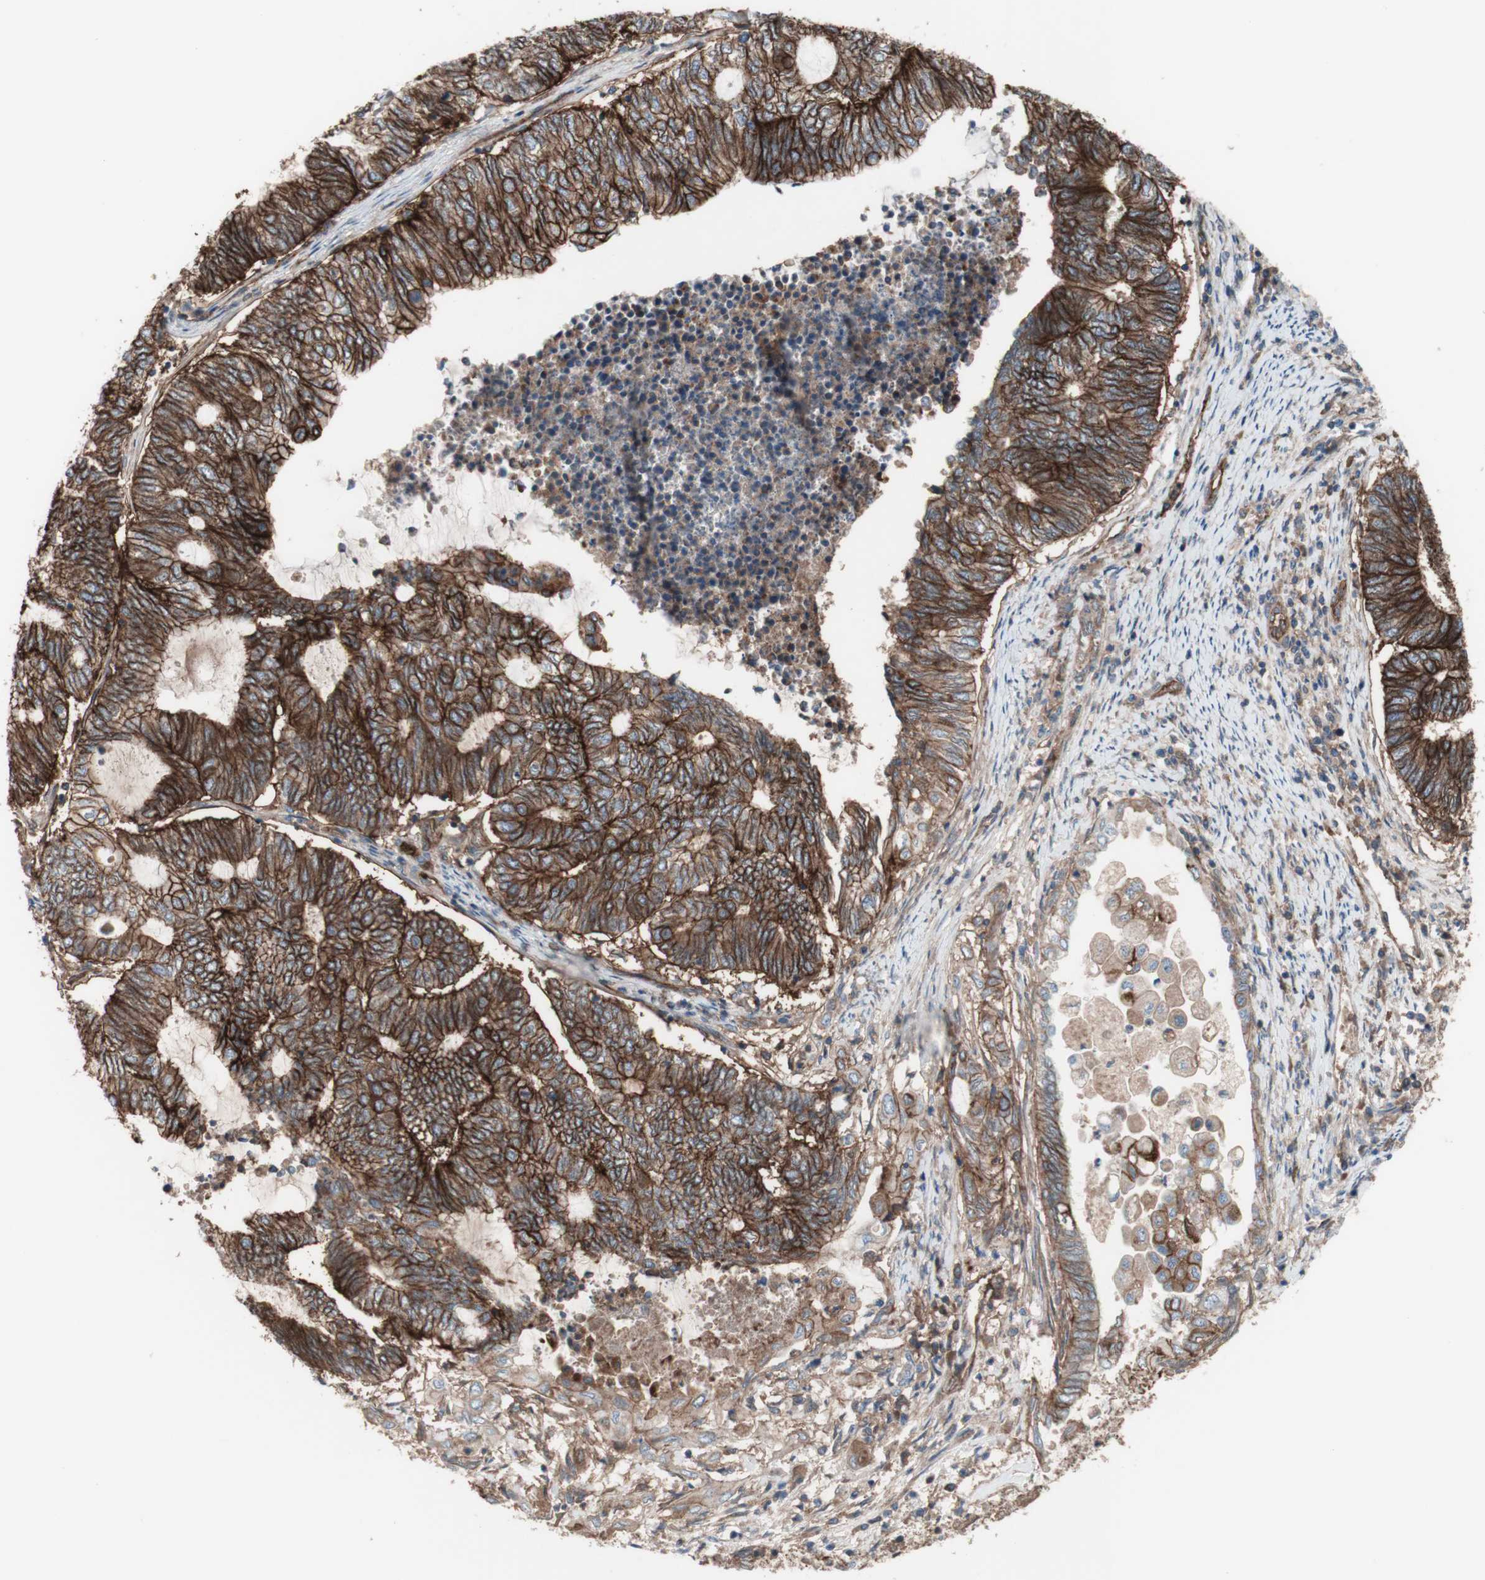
{"staining": {"intensity": "strong", "quantity": ">75%", "location": "cytoplasmic/membranous"}, "tissue": "endometrial cancer", "cell_type": "Tumor cells", "image_type": "cancer", "snomed": [{"axis": "morphology", "description": "Adenocarcinoma, NOS"}, {"axis": "topography", "description": "Uterus"}, {"axis": "topography", "description": "Endometrium"}], "caption": "A photomicrograph of human endometrial adenocarcinoma stained for a protein displays strong cytoplasmic/membranous brown staining in tumor cells.", "gene": "CD46", "patient": {"sex": "female", "age": 70}}